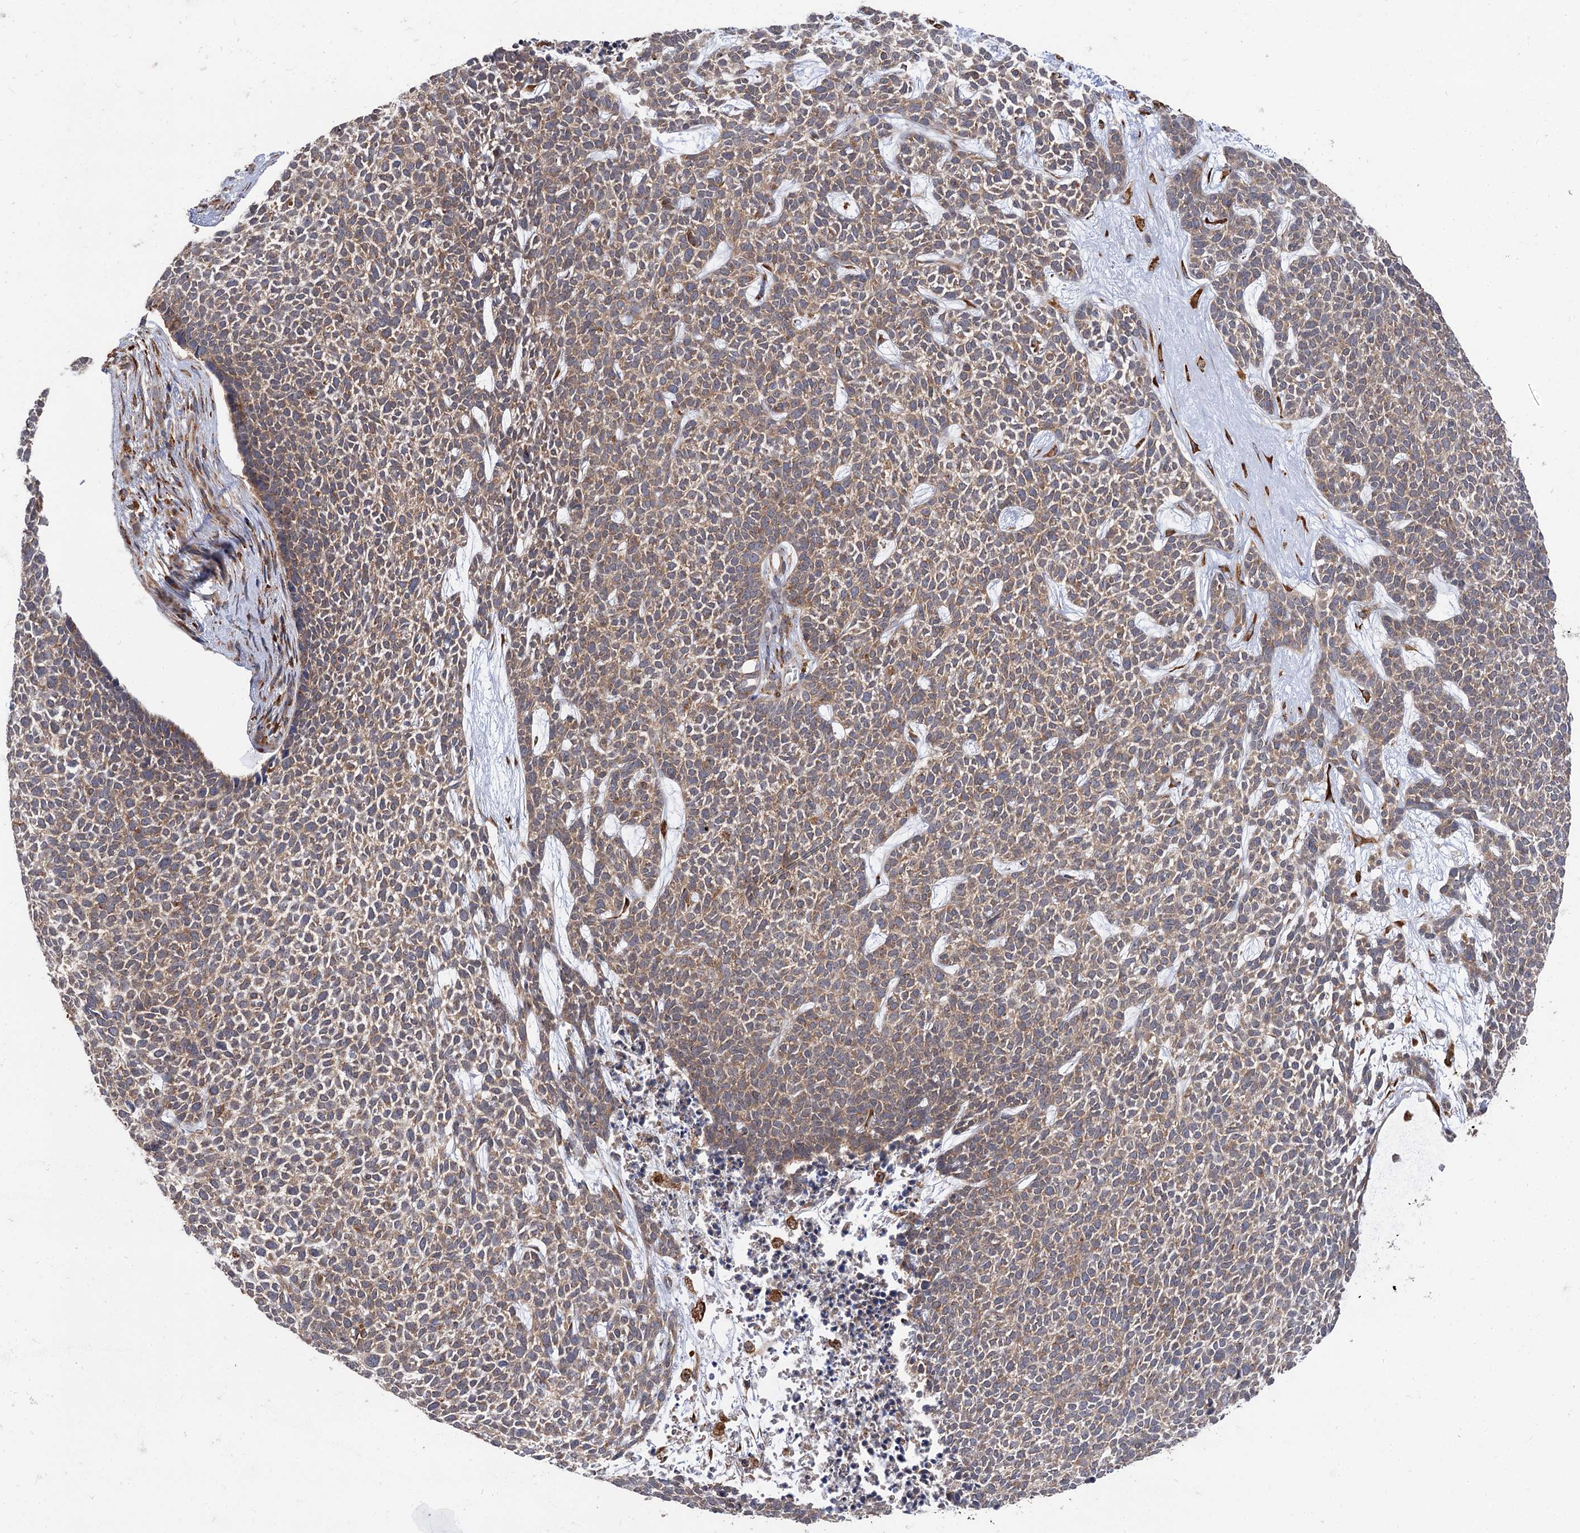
{"staining": {"intensity": "moderate", "quantity": ">75%", "location": "cytoplasmic/membranous"}, "tissue": "skin cancer", "cell_type": "Tumor cells", "image_type": "cancer", "snomed": [{"axis": "morphology", "description": "Basal cell carcinoma"}, {"axis": "topography", "description": "Skin"}], "caption": "Basal cell carcinoma (skin) stained for a protein (brown) exhibits moderate cytoplasmic/membranous positive expression in approximately >75% of tumor cells.", "gene": "PPIP5K2", "patient": {"sex": "female", "age": 84}}